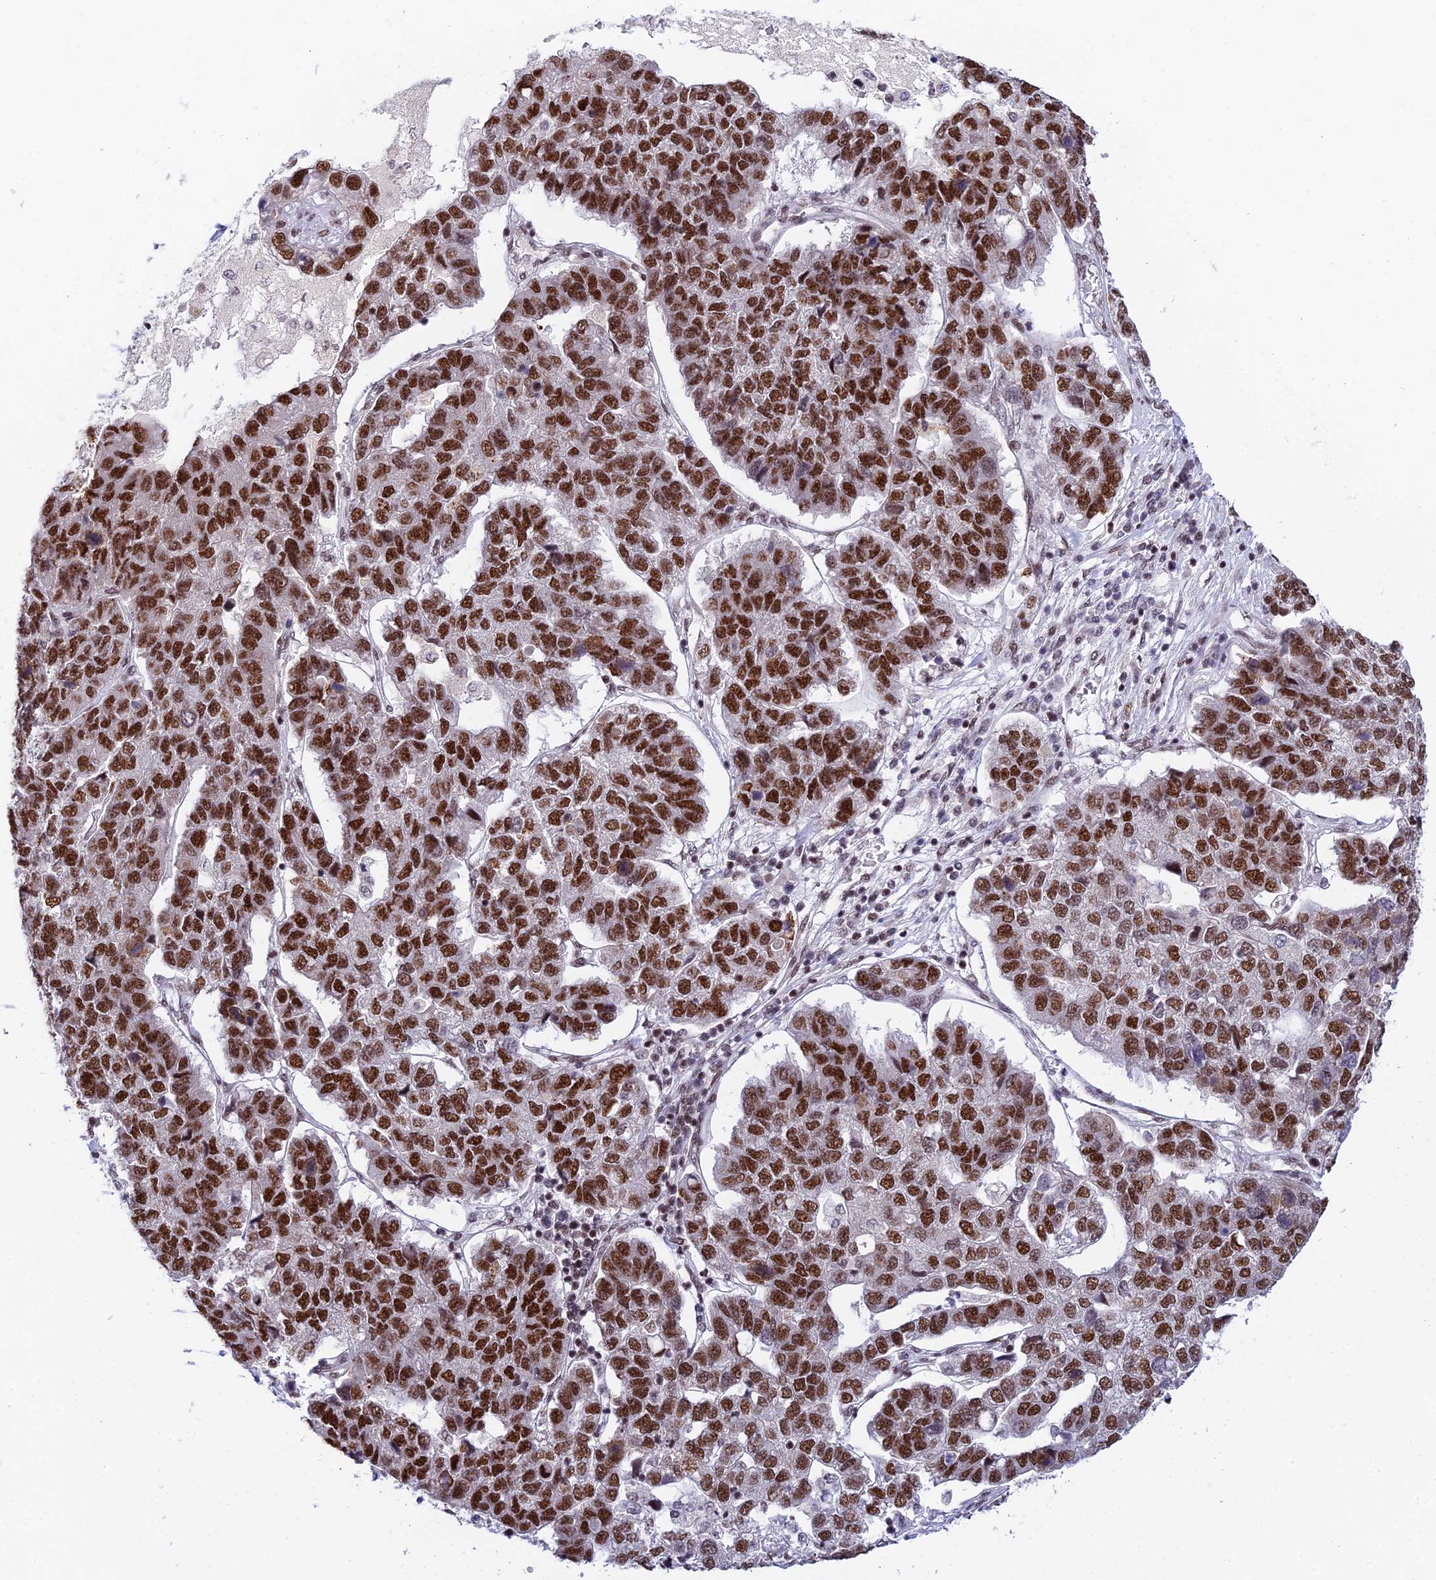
{"staining": {"intensity": "strong", "quantity": ">75%", "location": "nuclear"}, "tissue": "pancreatic cancer", "cell_type": "Tumor cells", "image_type": "cancer", "snomed": [{"axis": "morphology", "description": "Adenocarcinoma, NOS"}, {"axis": "topography", "description": "Pancreas"}], "caption": "Pancreatic cancer (adenocarcinoma) stained with DAB immunohistochemistry (IHC) displays high levels of strong nuclear staining in approximately >75% of tumor cells.", "gene": "USP22", "patient": {"sex": "female", "age": 61}}